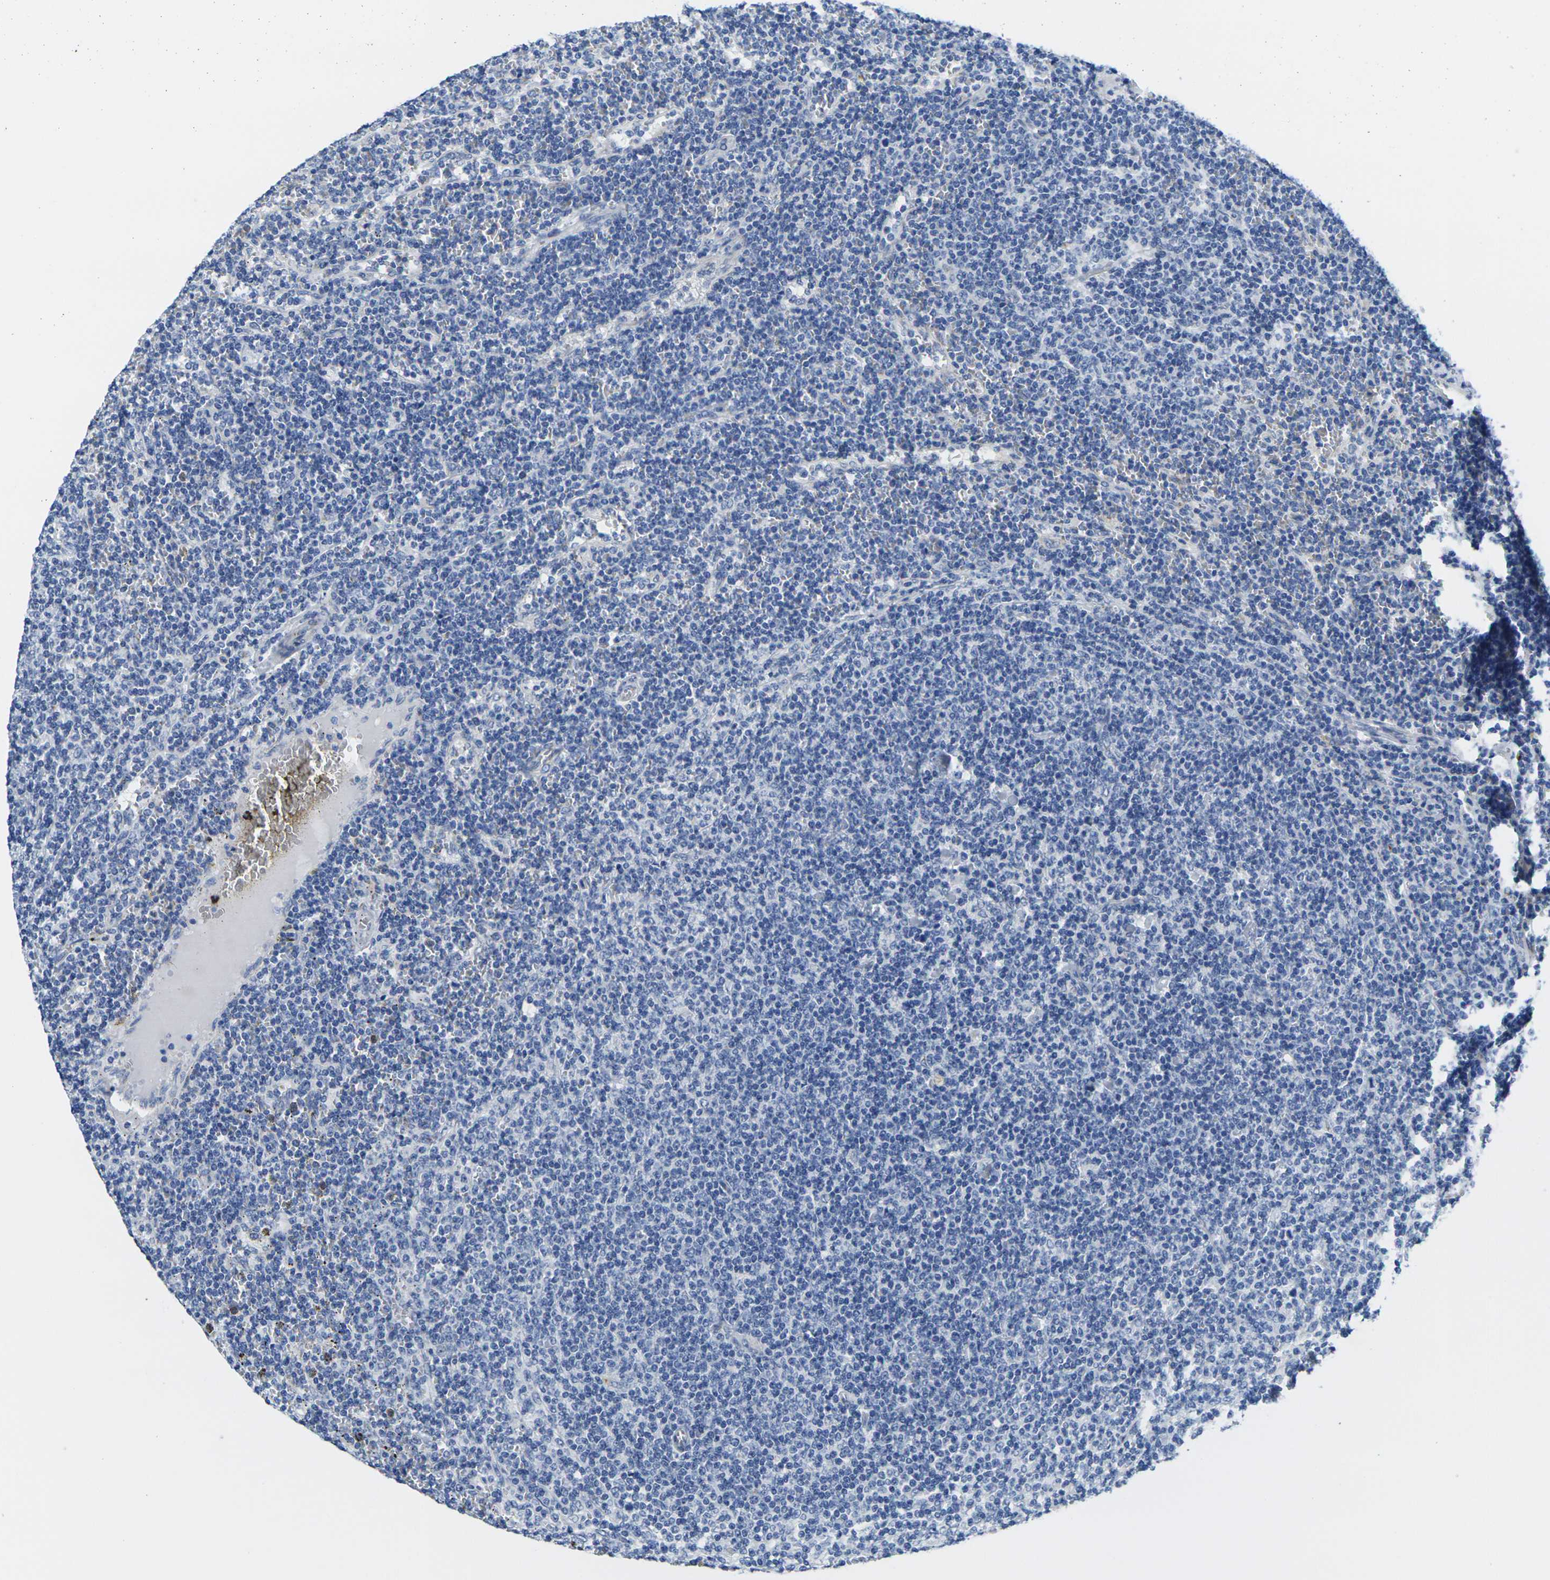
{"staining": {"intensity": "negative", "quantity": "none", "location": "none"}, "tissue": "lymphoma", "cell_type": "Tumor cells", "image_type": "cancer", "snomed": [{"axis": "morphology", "description": "Malignant lymphoma, non-Hodgkin's type, Low grade"}, {"axis": "topography", "description": "Spleen"}], "caption": "Tumor cells are negative for protein expression in human lymphoma.", "gene": "CRK", "patient": {"sex": "female", "age": 50}}